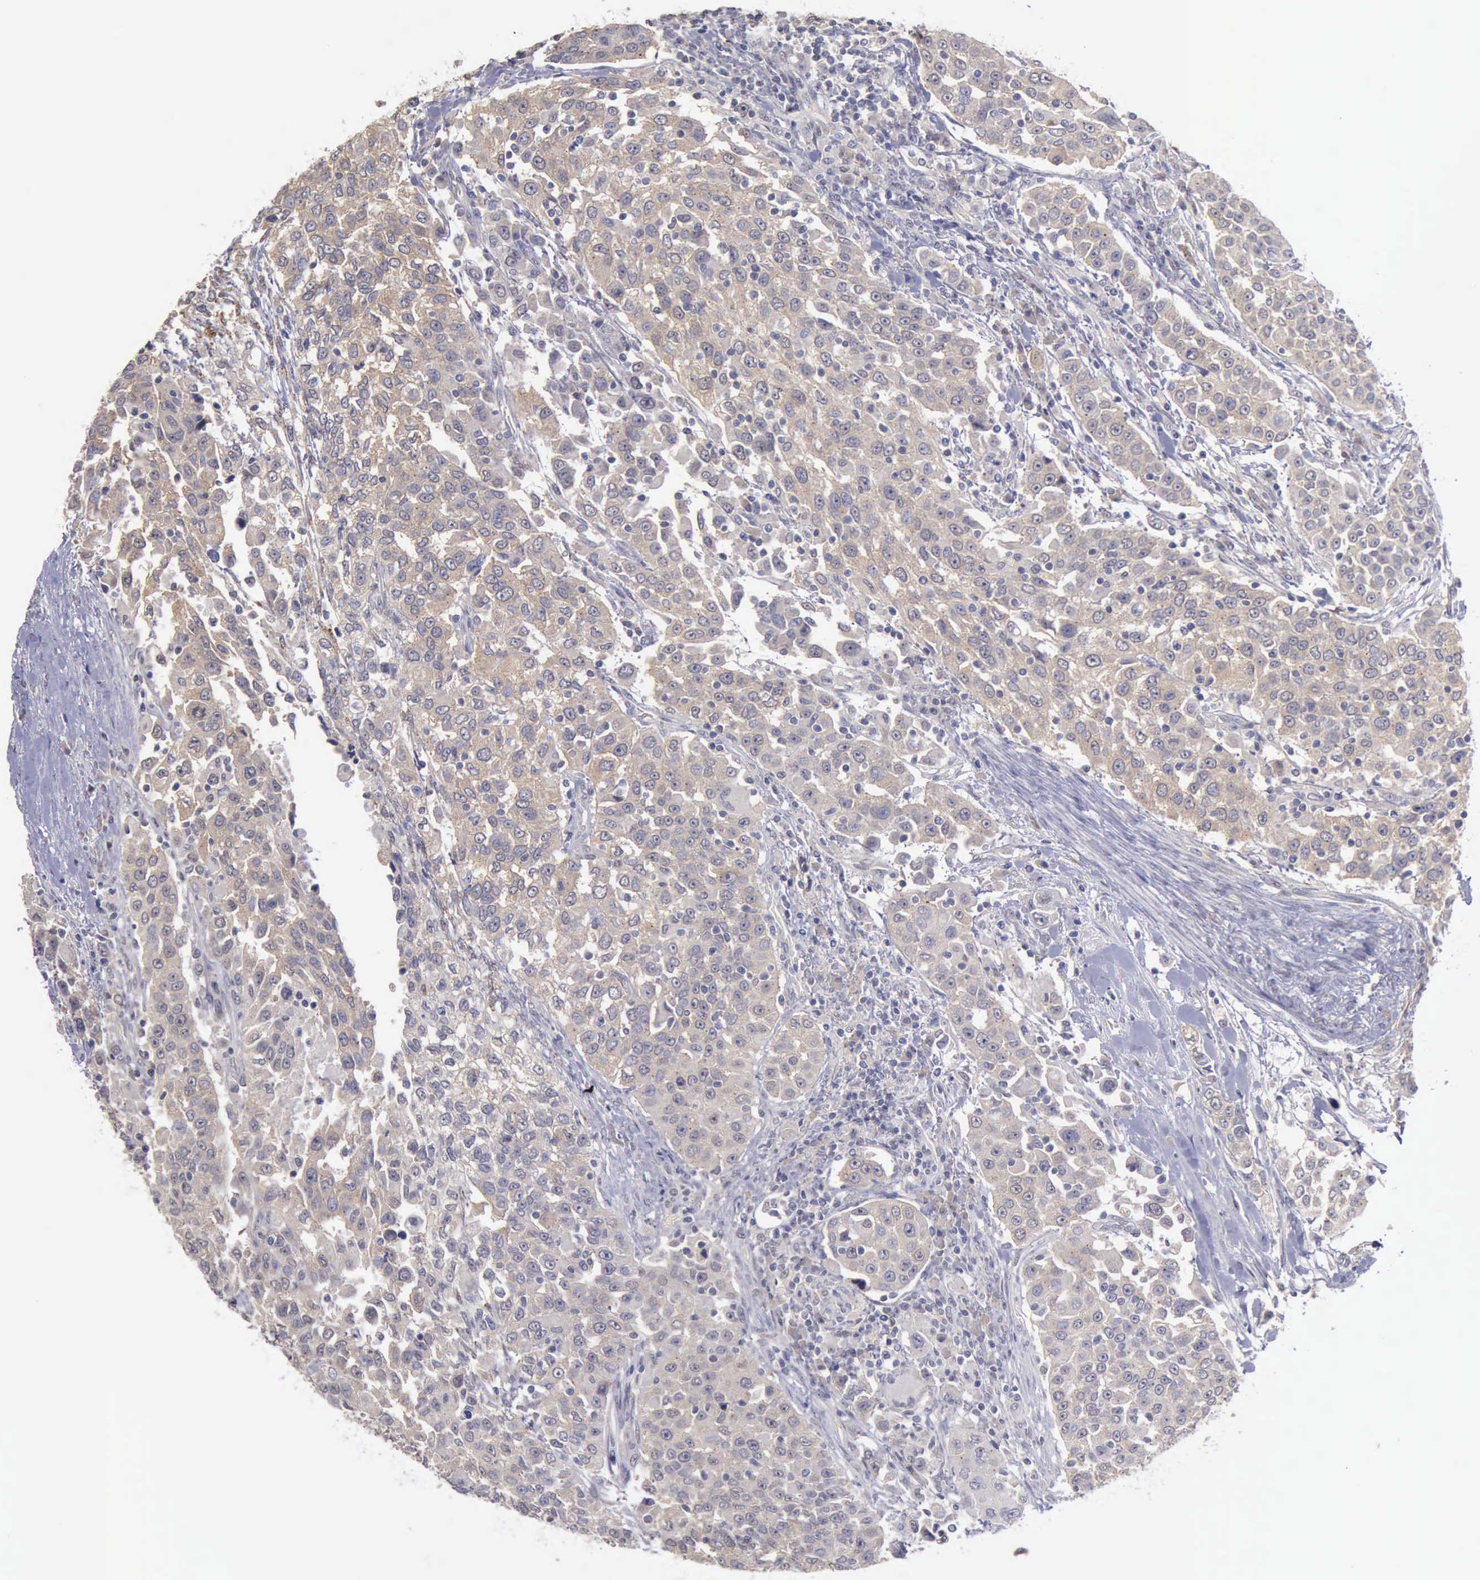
{"staining": {"intensity": "weak", "quantity": ">75%", "location": "cytoplasmic/membranous"}, "tissue": "urothelial cancer", "cell_type": "Tumor cells", "image_type": "cancer", "snomed": [{"axis": "morphology", "description": "Urothelial carcinoma, High grade"}, {"axis": "topography", "description": "Urinary bladder"}], "caption": "Human urothelial cancer stained for a protein (brown) shows weak cytoplasmic/membranous positive expression in about >75% of tumor cells.", "gene": "PHKA1", "patient": {"sex": "female", "age": 80}}